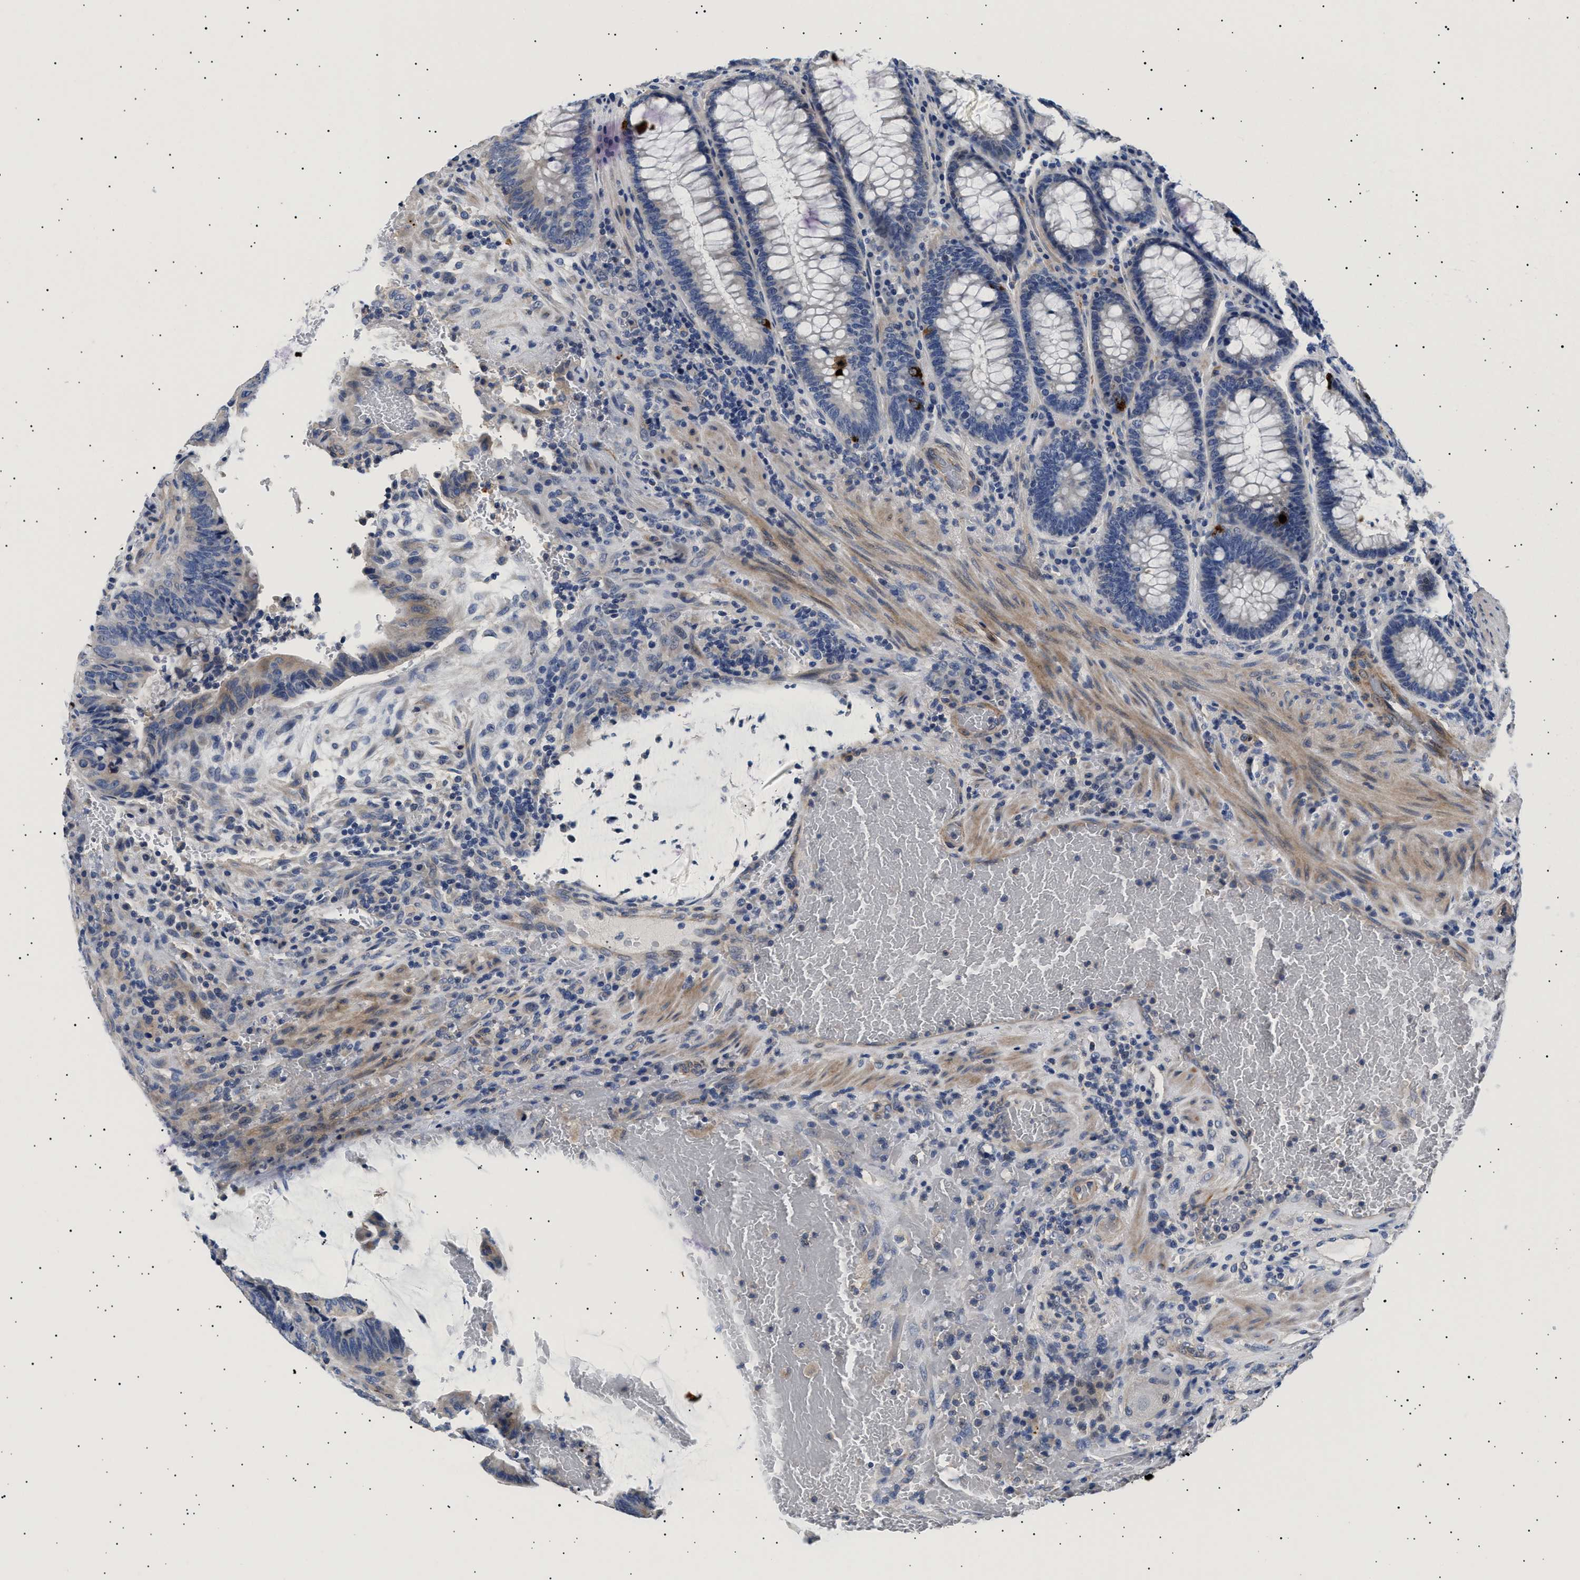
{"staining": {"intensity": "negative", "quantity": "none", "location": "none"}, "tissue": "colorectal cancer", "cell_type": "Tumor cells", "image_type": "cancer", "snomed": [{"axis": "morphology", "description": "Normal tissue, NOS"}, {"axis": "morphology", "description": "Adenocarcinoma, NOS"}, {"axis": "topography", "description": "Rectum"}, {"axis": "topography", "description": "Peripheral nerve tissue"}], "caption": "The image demonstrates no significant staining in tumor cells of colorectal cancer (adenocarcinoma).", "gene": "HEMGN", "patient": {"sex": "male", "age": 92}}